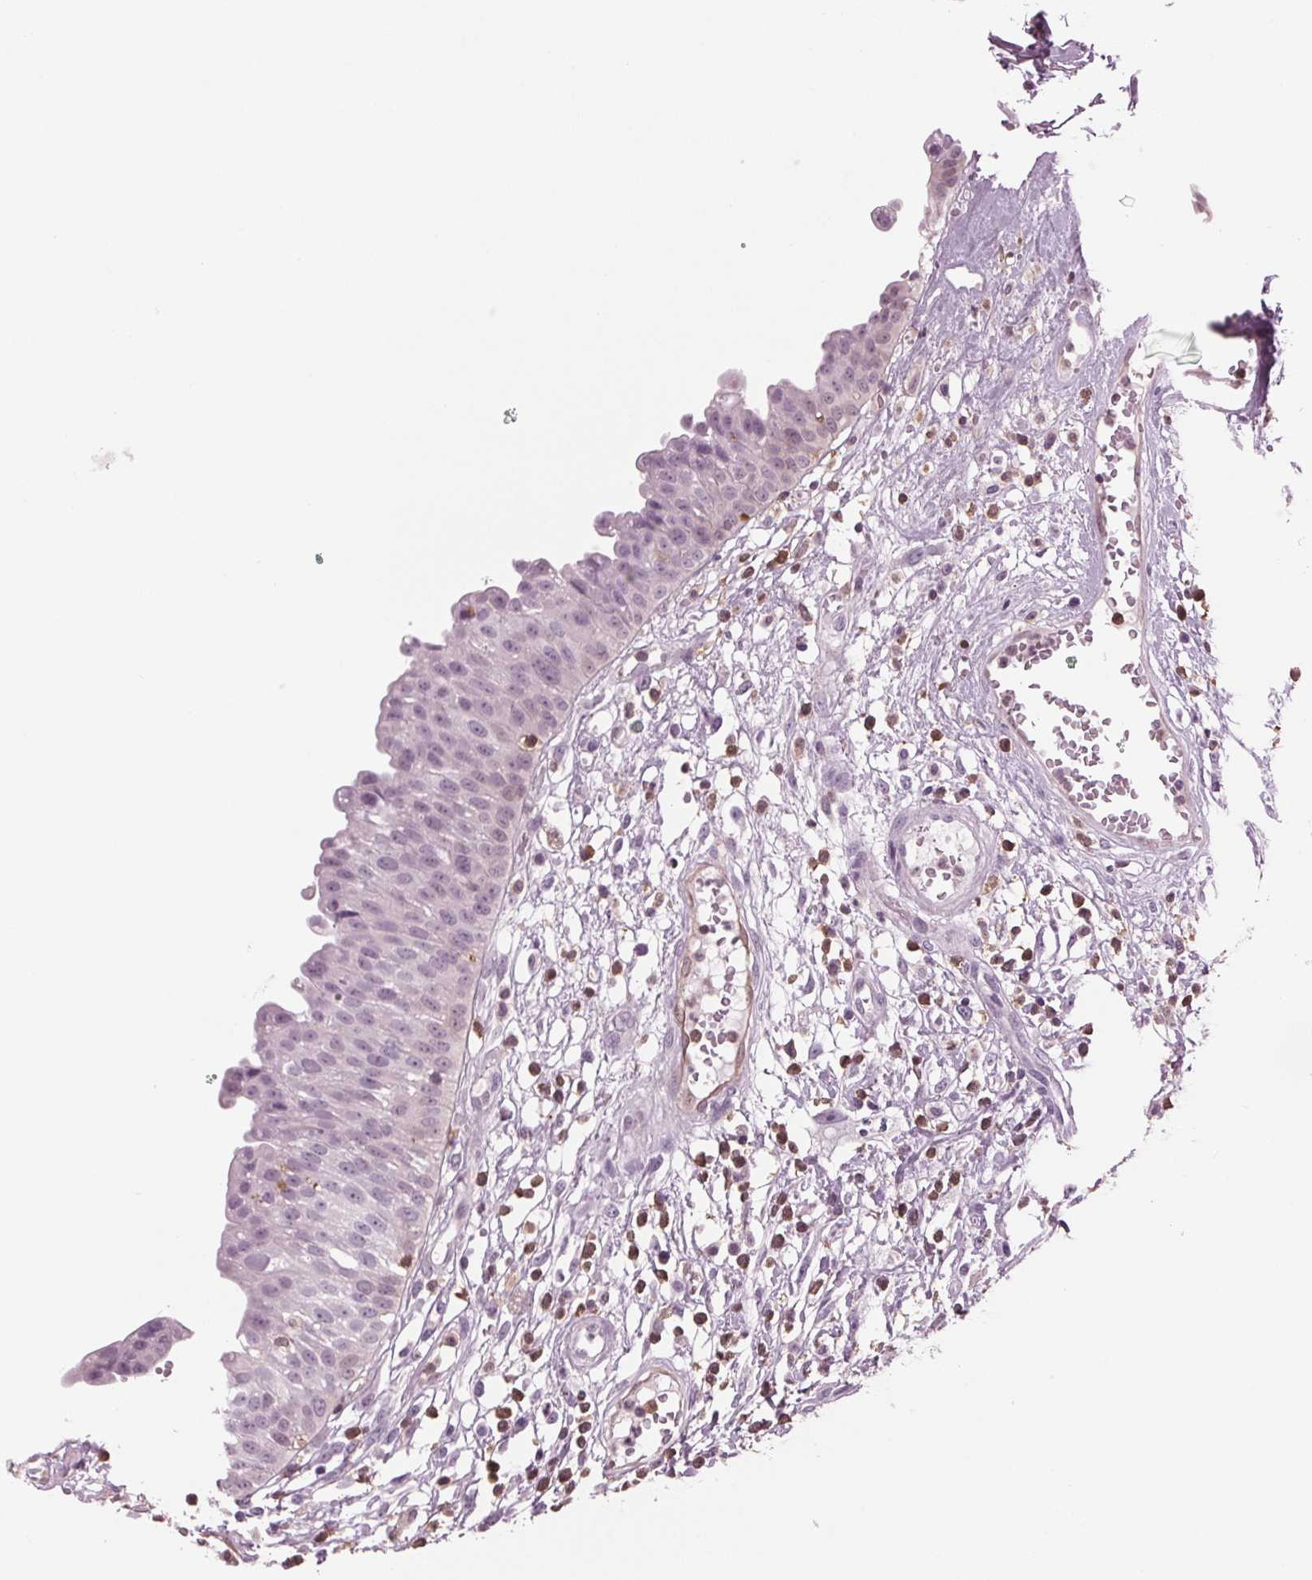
{"staining": {"intensity": "negative", "quantity": "none", "location": "none"}, "tissue": "urinary bladder", "cell_type": "Urothelial cells", "image_type": "normal", "snomed": [{"axis": "morphology", "description": "Normal tissue, NOS"}, {"axis": "topography", "description": "Urinary bladder"}], "caption": "This is an IHC photomicrograph of normal urinary bladder. There is no positivity in urothelial cells.", "gene": "BTLA", "patient": {"sex": "male", "age": 64}}